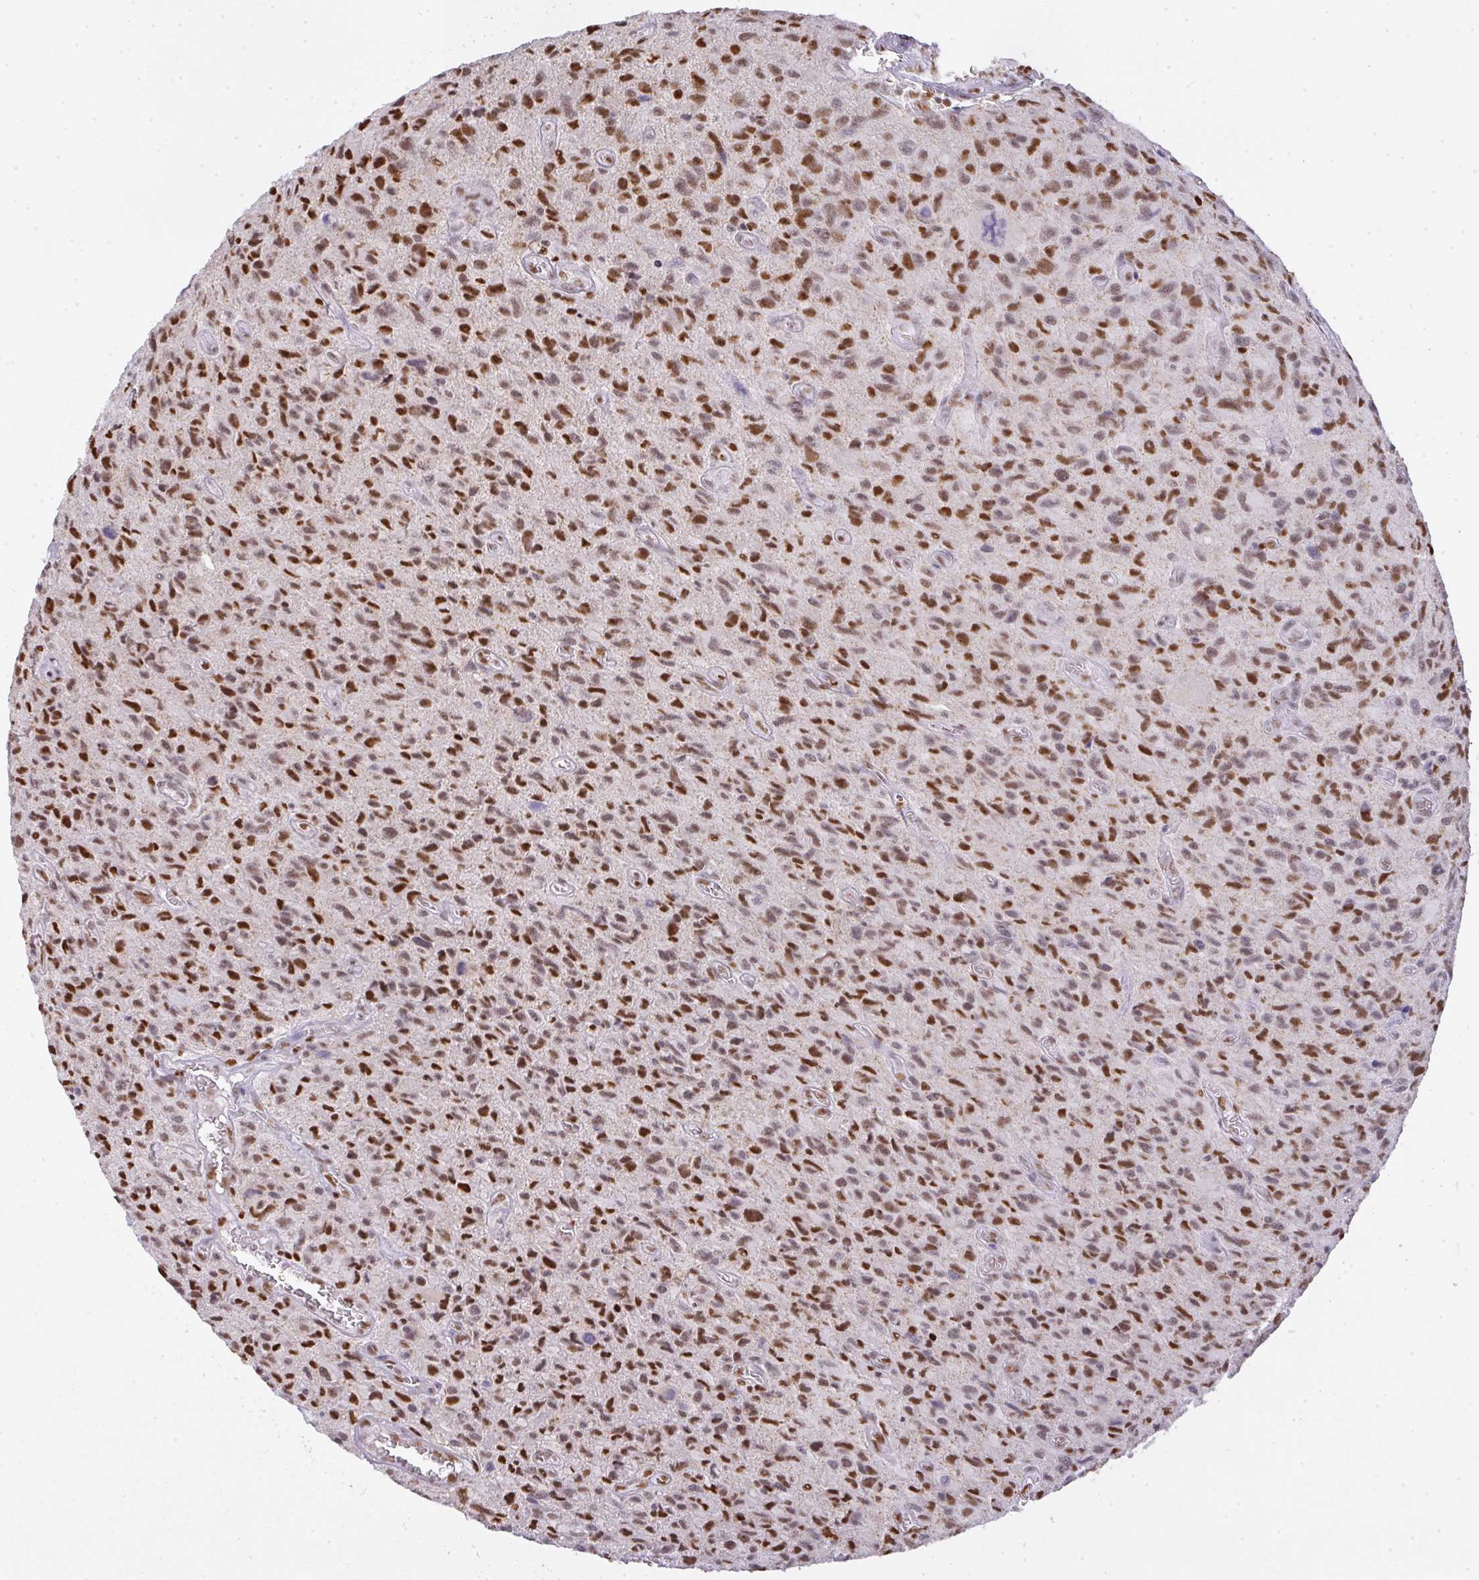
{"staining": {"intensity": "moderate", "quantity": ">75%", "location": "nuclear"}, "tissue": "glioma", "cell_type": "Tumor cells", "image_type": "cancer", "snomed": [{"axis": "morphology", "description": "Glioma, malignant, High grade"}, {"axis": "topography", "description": "Brain"}], "caption": "Glioma stained with a brown dye displays moderate nuclear positive expression in approximately >75% of tumor cells.", "gene": "BBX", "patient": {"sex": "male", "age": 76}}